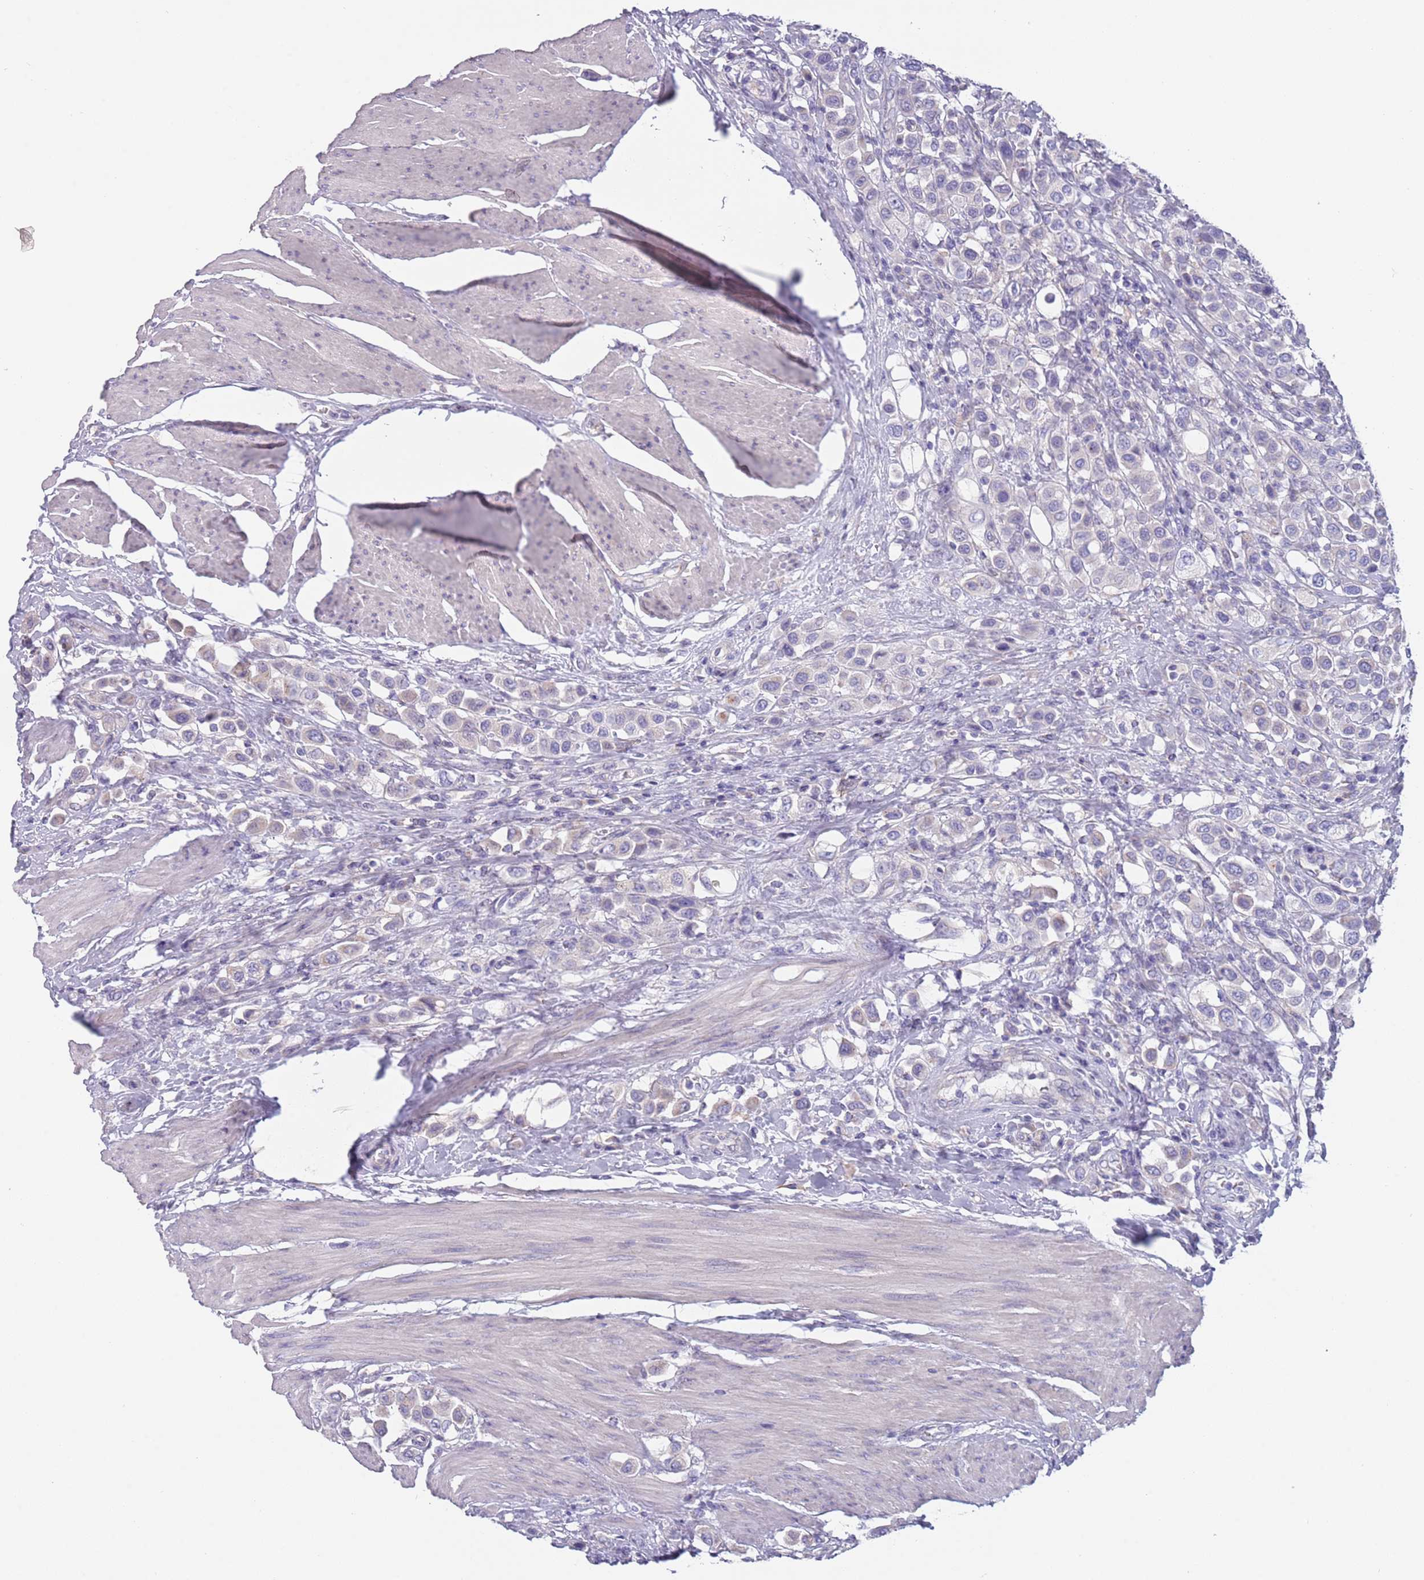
{"staining": {"intensity": "negative", "quantity": "none", "location": "none"}, "tissue": "urothelial cancer", "cell_type": "Tumor cells", "image_type": "cancer", "snomed": [{"axis": "morphology", "description": "Urothelial carcinoma, High grade"}, {"axis": "topography", "description": "Urinary bladder"}], "caption": "High magnification brightfield microscopy of urothelial cancer stained with DAB (brown) and counterstained with hematoxylin (blue): tumor cells show no significant staining.", "gene": "MAN1C1", "patient": {"sex": "male", "age": 50}}